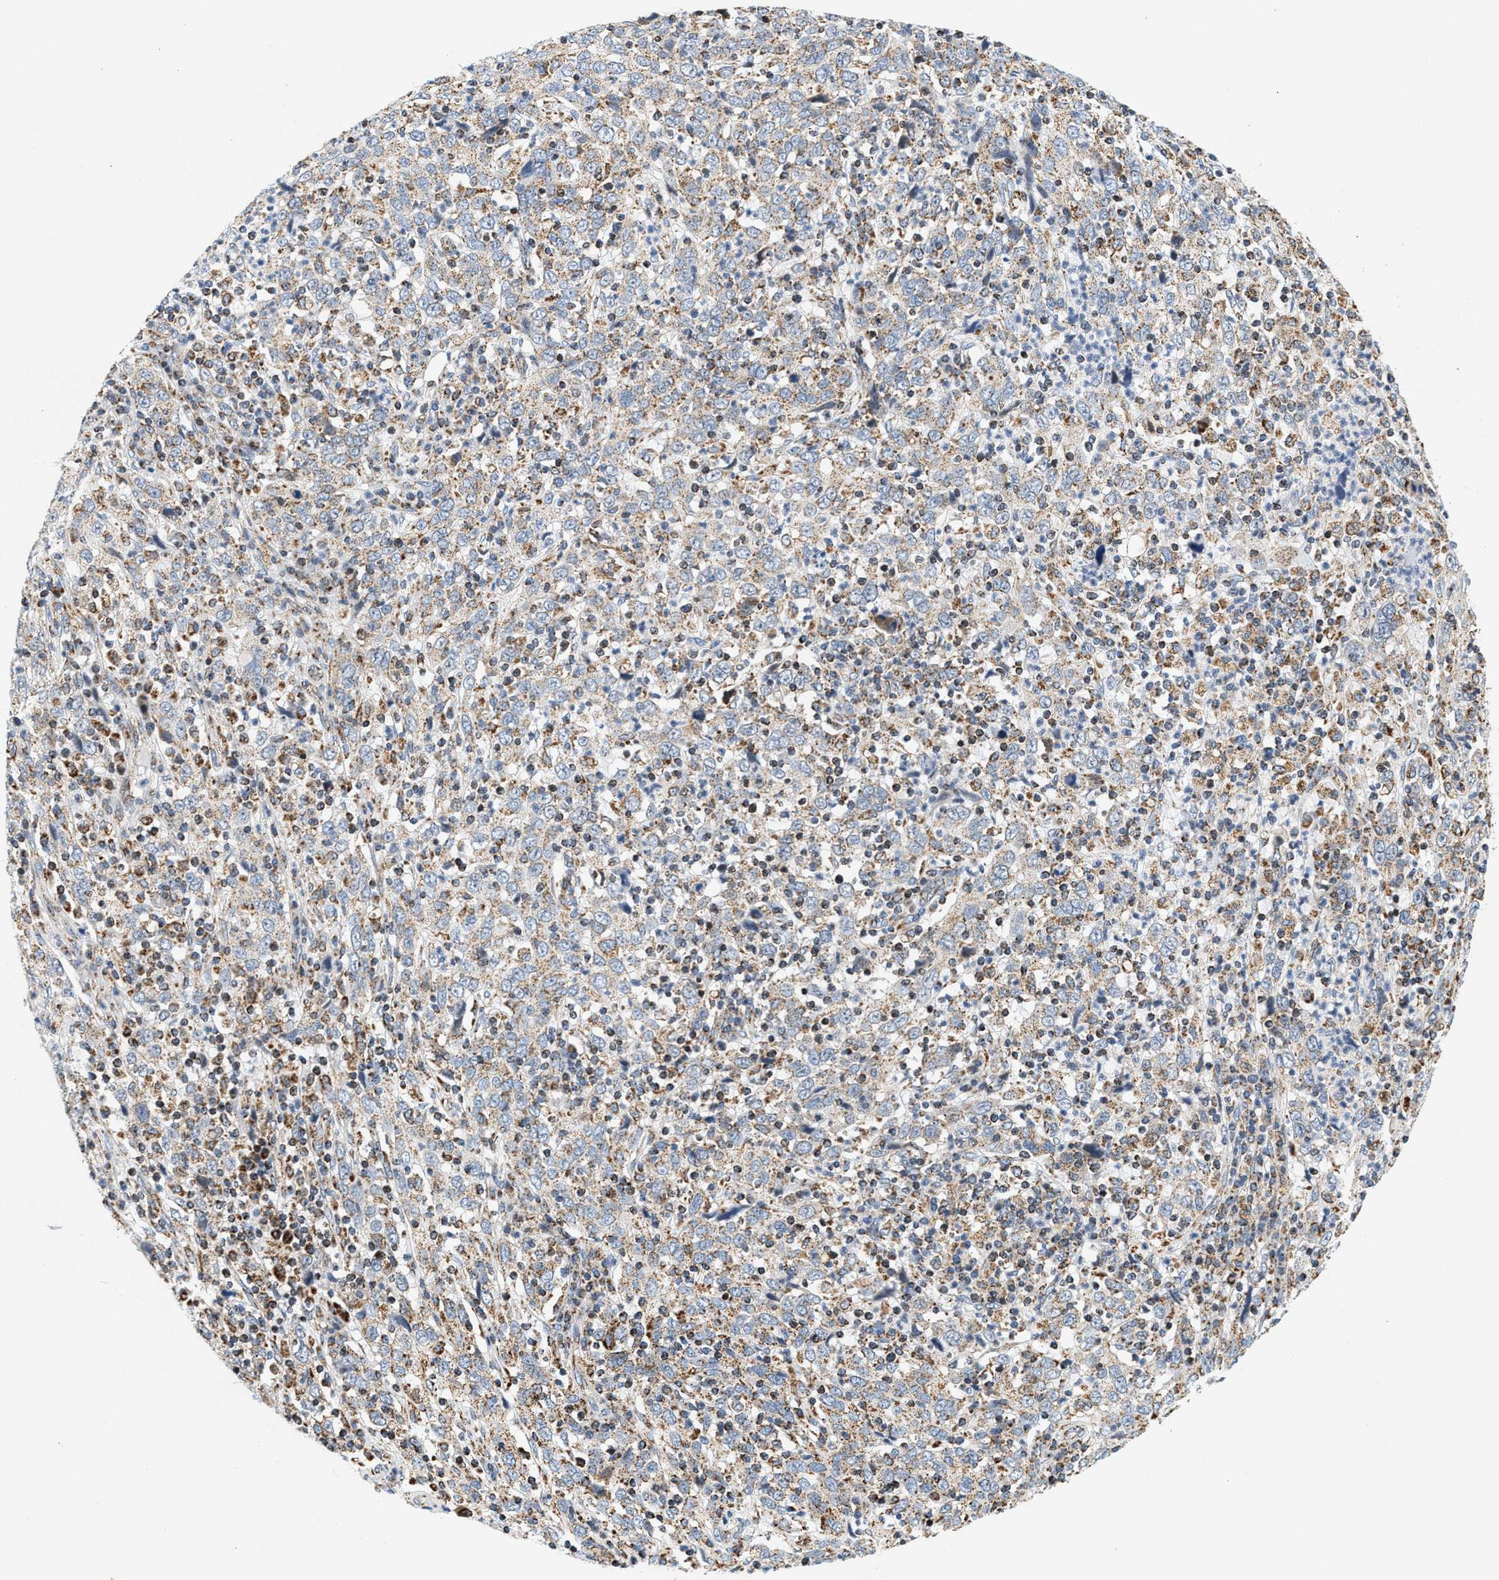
{"staining": {"intensity": "moderate", "quantity": ">75%", "location": "cytoplasmic/membranous"}, "tissue": "cervical cancer", "cell_type": "Tumor cells", "image_type": "cancer", "snomed": [{"axis": "morphology", "description": "Squamous cell carcinoma, NOS"}, {"axis": "topography", "description": "Cervix"}], "caption": "A brown stain shows moderate cytoplasmic/membranous positivity of a protein in cervical cancer tumor cells. The protein of interest is stained brown, and the nuclei are stained in blue (DAB (3,3'-diaminobenzidine) IHC with brightfield microscopy, high magnification).", "gene": "PDE1A", "patient": {"sex": "female", "age": 46}}